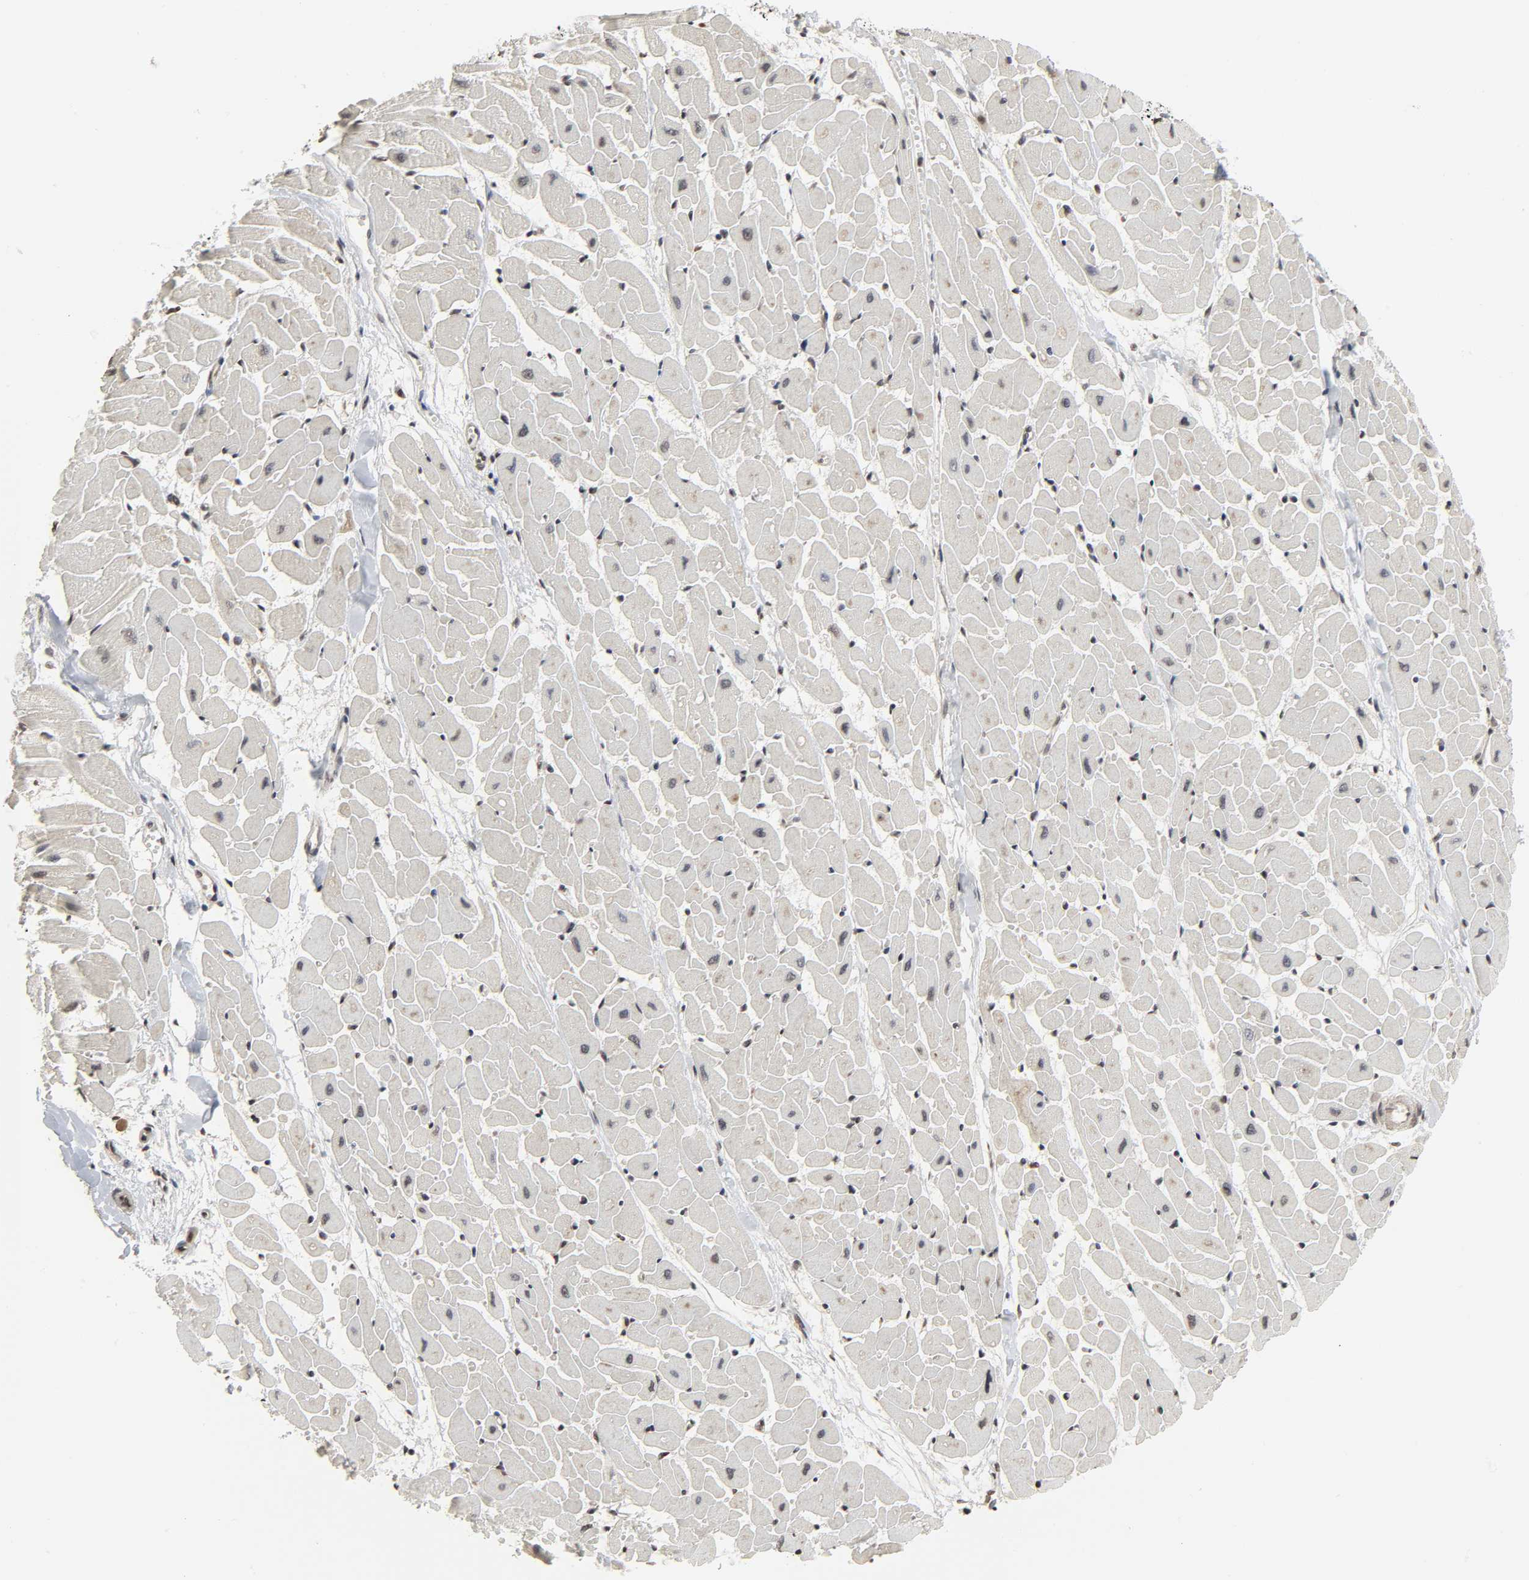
{"staining": {"intensity": "weak", "quantity": "25%-75%", "location": "nuclear"}, "tissue": "heart muscle", "cell_type": "Cardiomyocytes", "image_type": "normal", "snomed": [{"axis": "morphology", "description": "Normal tissue, NOS"}, {"axis": "topography", "description": "Heart"}], "caption": "Protein analysis of normal heart muscle exhibits weak nuclear positivity in about 25%-75% of cardiomyocytes.", "gene": "XRCC1", "patient": {"sex": "female", "age": 19}}